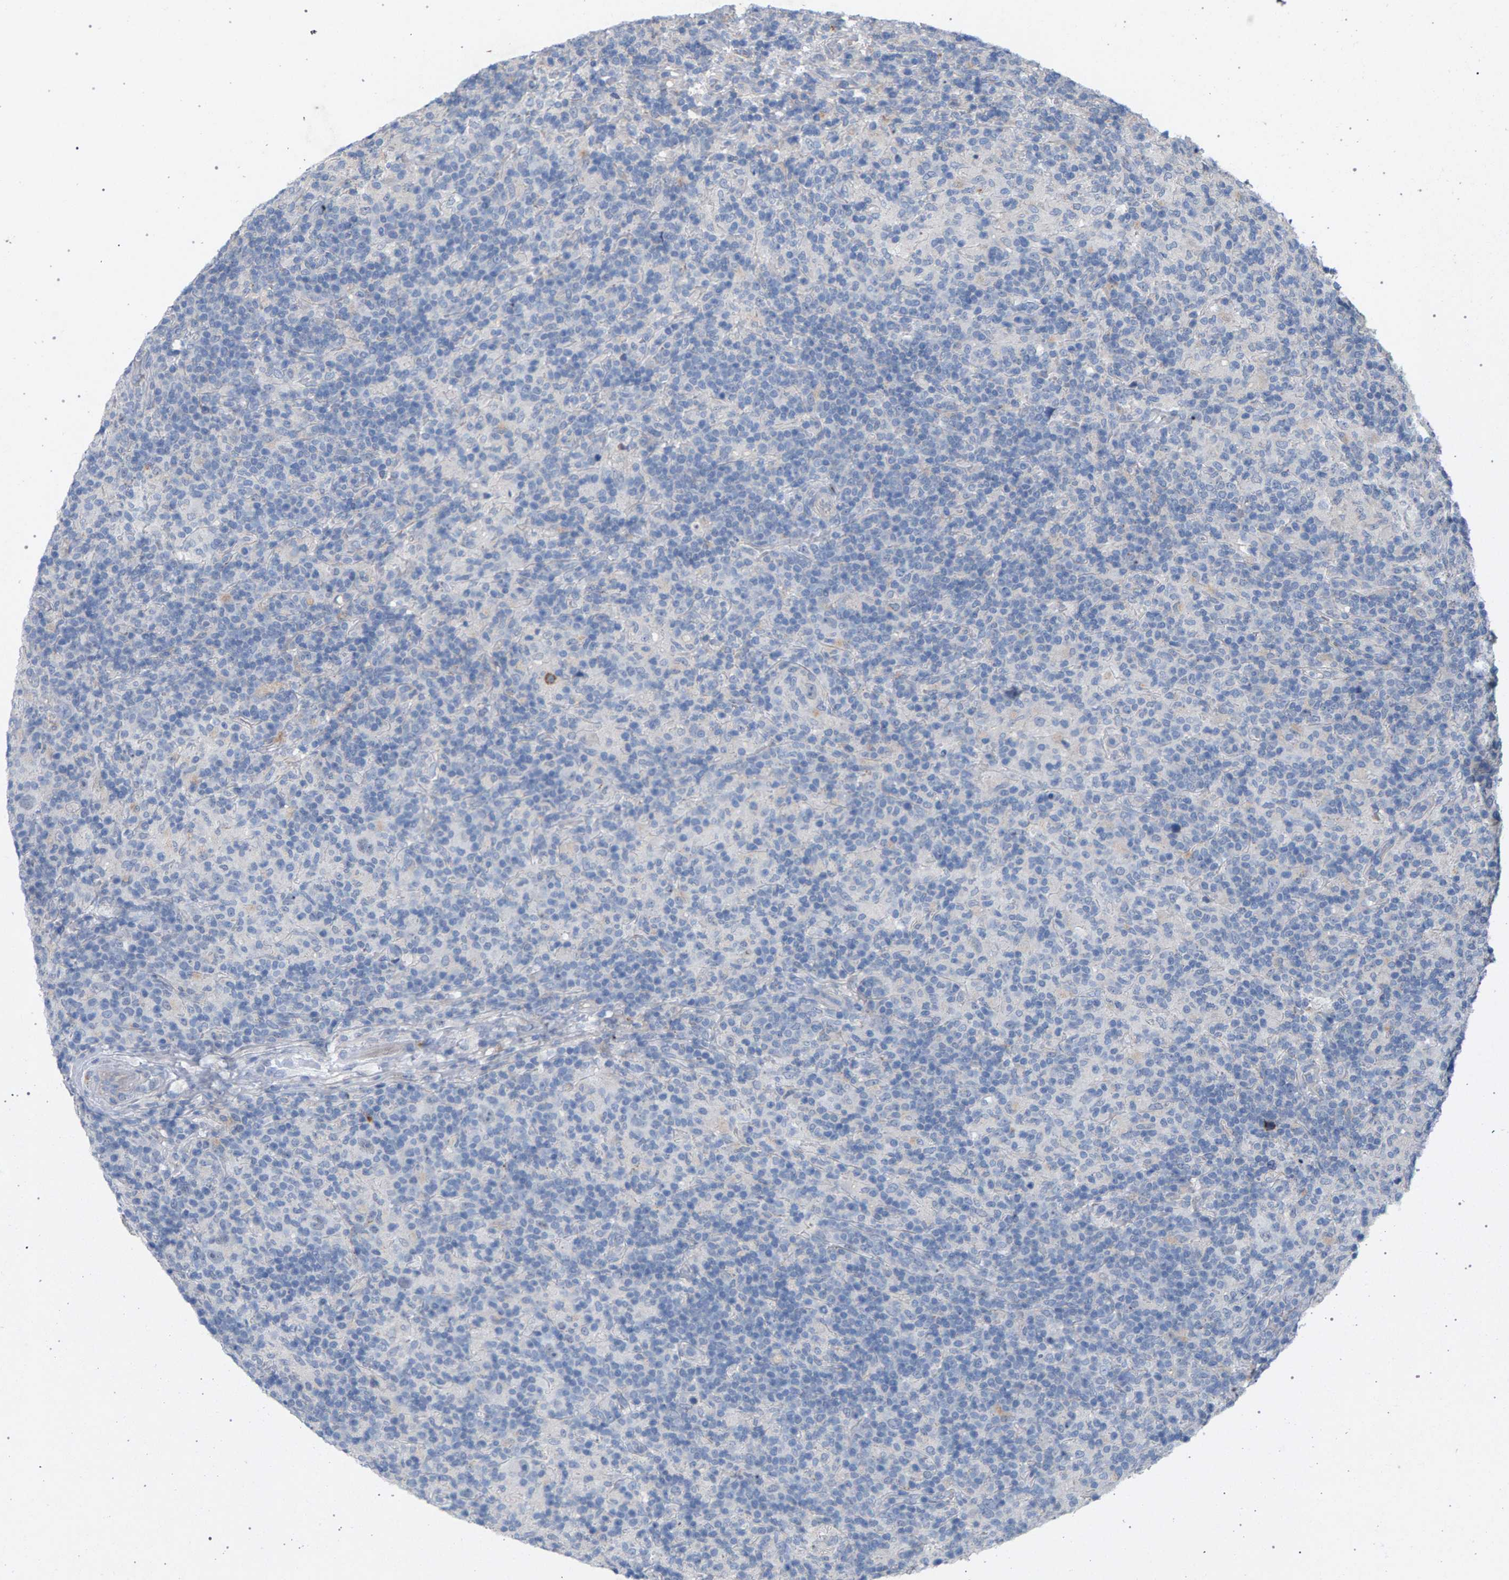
{"staining": {"intensity": "negative", "quantity": "none", "location": "none"}, "tissue": "lymphoma", "cell_type": "Tumor cells", "image_type": "cancer", "snomed": [{"axis": "morphology", "description": "Hodgkin's disease, NOS"}, {"axis": "topography", "description": "Lymph node"}], "caption": "This is an immunohistochemistry histopathology image of human Hodgkin's disease. There is no staining in tumor cells.", "gene": "MAMDC2", "patient": {"sex": "male", "age": 70}}